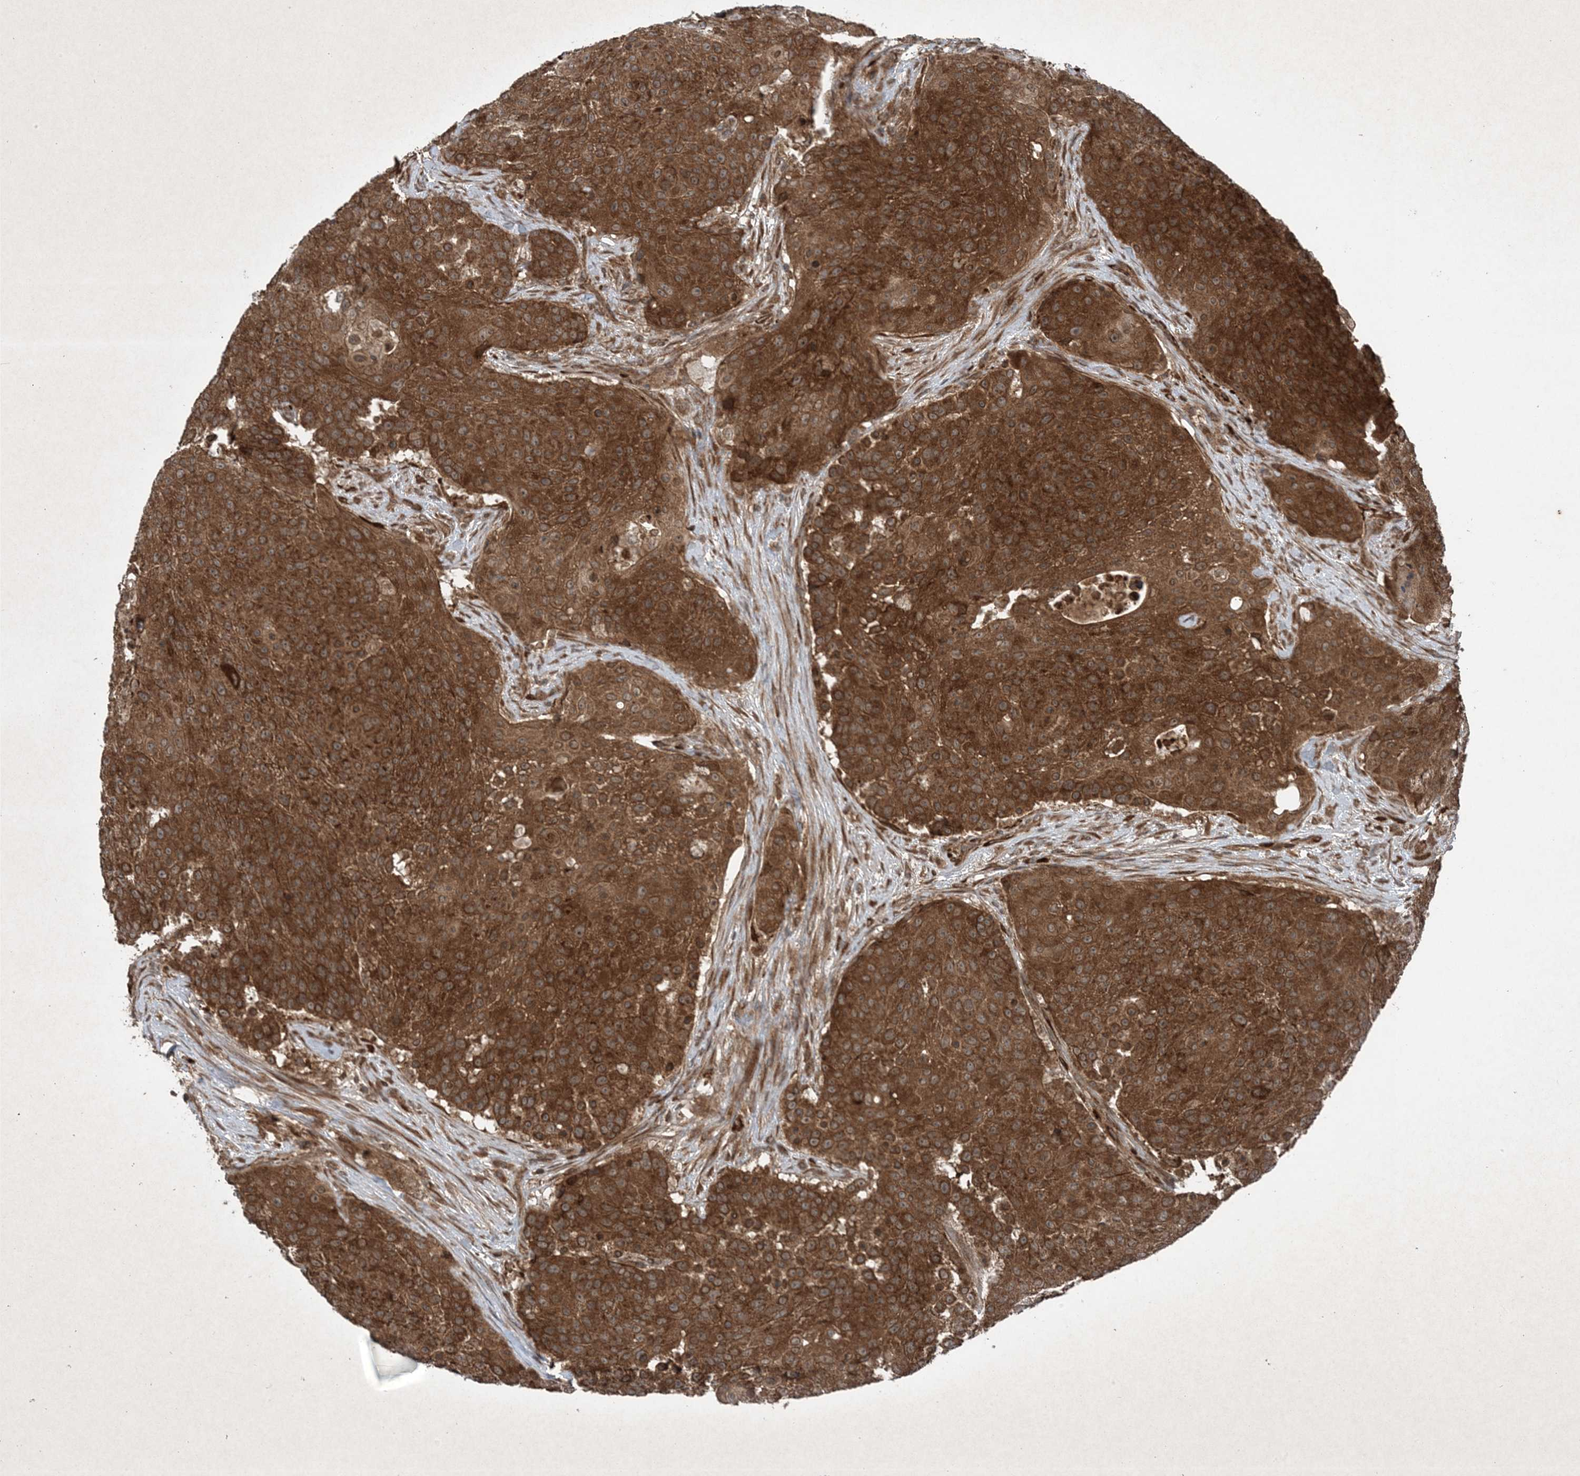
{"staining": {"intensity": "strong", "quantity": ">75%", "location": "cytoplasmic/membranous"}, "tissue": "urothelial cancer", "cell_type": "Tumor cells", "image_type": "cancer", "snomed": [{"axis": "morphology", "description": "Urothelial carcinoma, High grade"}, {"axis": "topography", "description": "Urinary bladder"}], "caption": "Protein analysis of high-grade urothelial carcinoma tissue demonstrates strong cytoplasmic/membranous staining in about >75% of tumor cells.", "gene": "GNG5", "patient": {"sex": "female", "age": 63}}